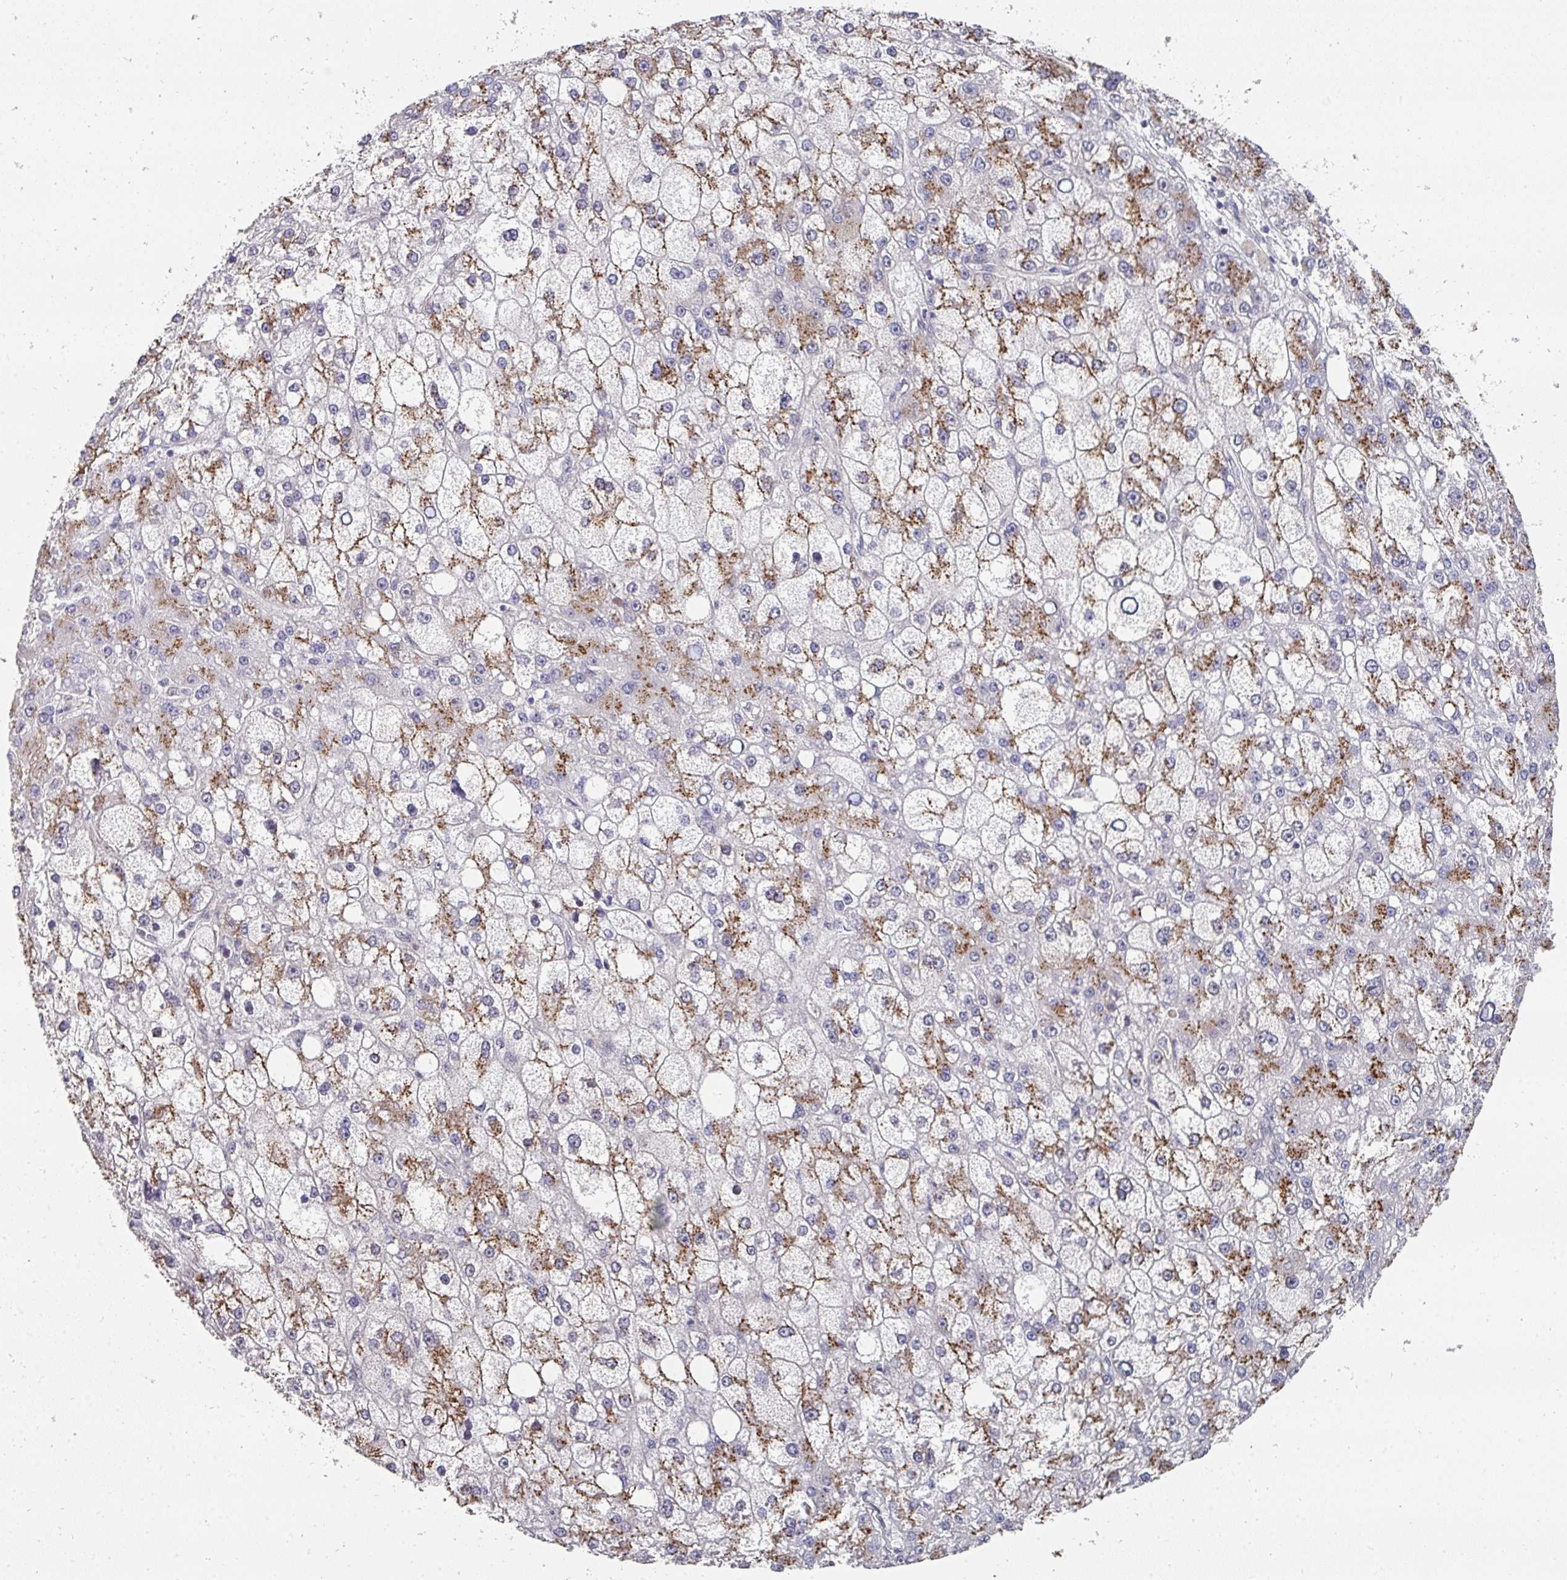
{"staining": {"intensity": "moderate", "quantity": ">75%", "location": "cytoplasmic/membranous"}, "tissue": "liver cancer", "cell_type": "Tumor cells", "image_type": "cancer", "snomed": [{"axis": "morphology", "description": "Carcinoma, Hepatocellular, NOS"}, {"axis": "topography", "description": "Liver"}], "caption": "IHC (DAB (3,3'-diaminobenzidine)) staining of liver cancer (hepatocellular carcinoma) shows moderate cytoplasmic/membranous protein staining in about >75% of tumor cells.", "gene": "C18orf25", "patient": {"sex": "male", "age": 67}}